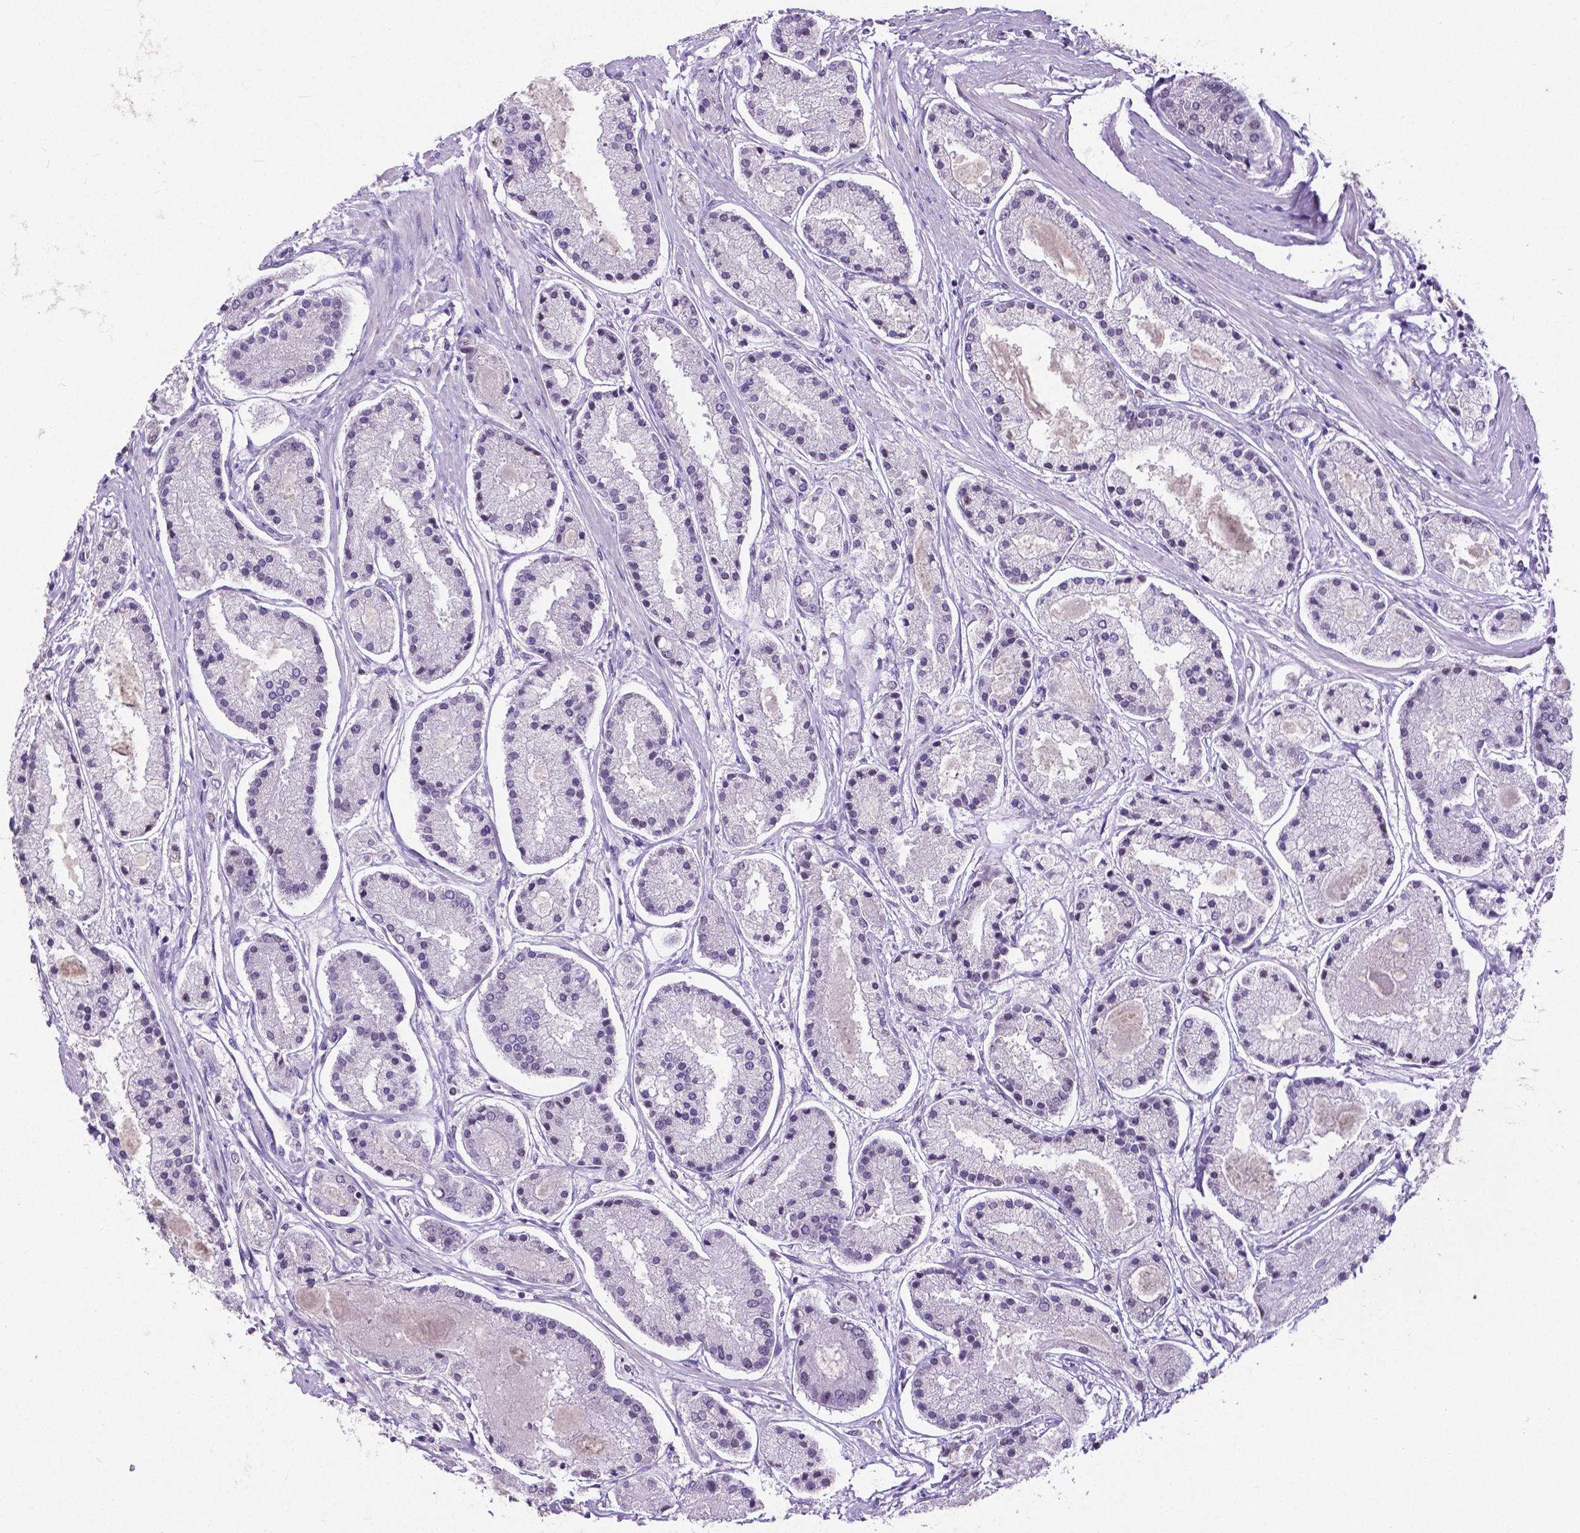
{"staining": {"intensity": "moderate", "quantity": "25%-75%", "location": "nuclear"}, "tissue": "prostate cancer", "cell_type": "Tumor cells", "image_type": "cancer", "snomed": [{"axis": "morphology", "description": "Adenocarcinoma, High grade"}, {"axis": "topography", "description": "Prostate"}], "caption": "This micrograph reveals prostate cancer (high-grade adenocarcinoma) stained with immunohistochemistry to label a protein in brown. The nuclear of tumor cells show moderate positivity for the protein. Nuclei are counter-stained blue.", "gene": "ATRX", "patient": {"sex": "male", "age": 67}}